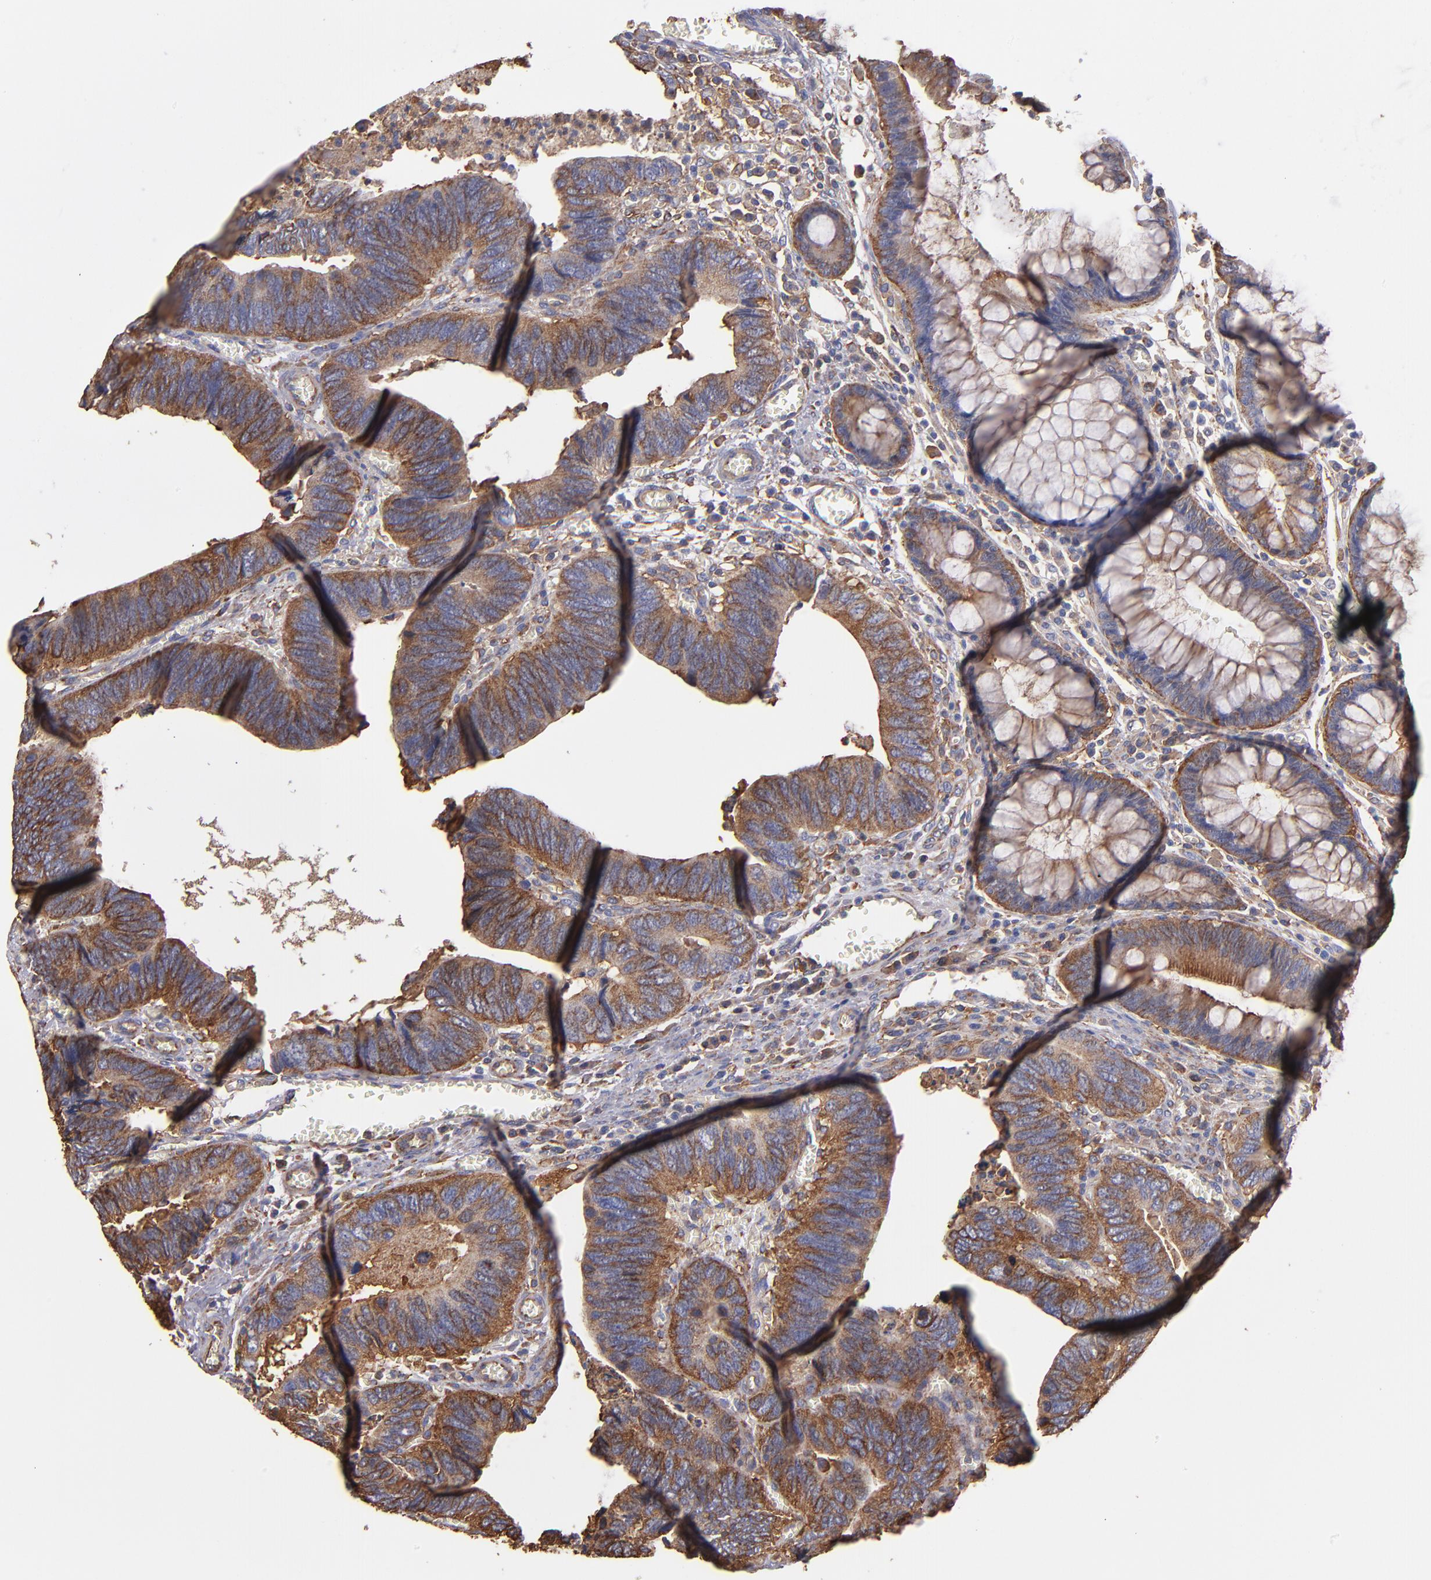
{"staining": {"intensity": "strong", "quantity": ">75%", "location": "cytoplasmic/membranous"}, "tissue": "colorectal cancer", "cell_type": "Tumor cells", "image_type": "cancer", "snomed": [{"axis": "morphology", "description": "Adenocarcinoma, NOS"}, {"axis": "topography", "description": "Colon"}], "caption": "Colorectal adenocarcinoma tissue displays strong cytoplasmic/membranous staining in about >75% of tumor cells, visualized by immunohistochemistry.", "gene": "MVP", "patient": {"sex": "male", "age": 72}}